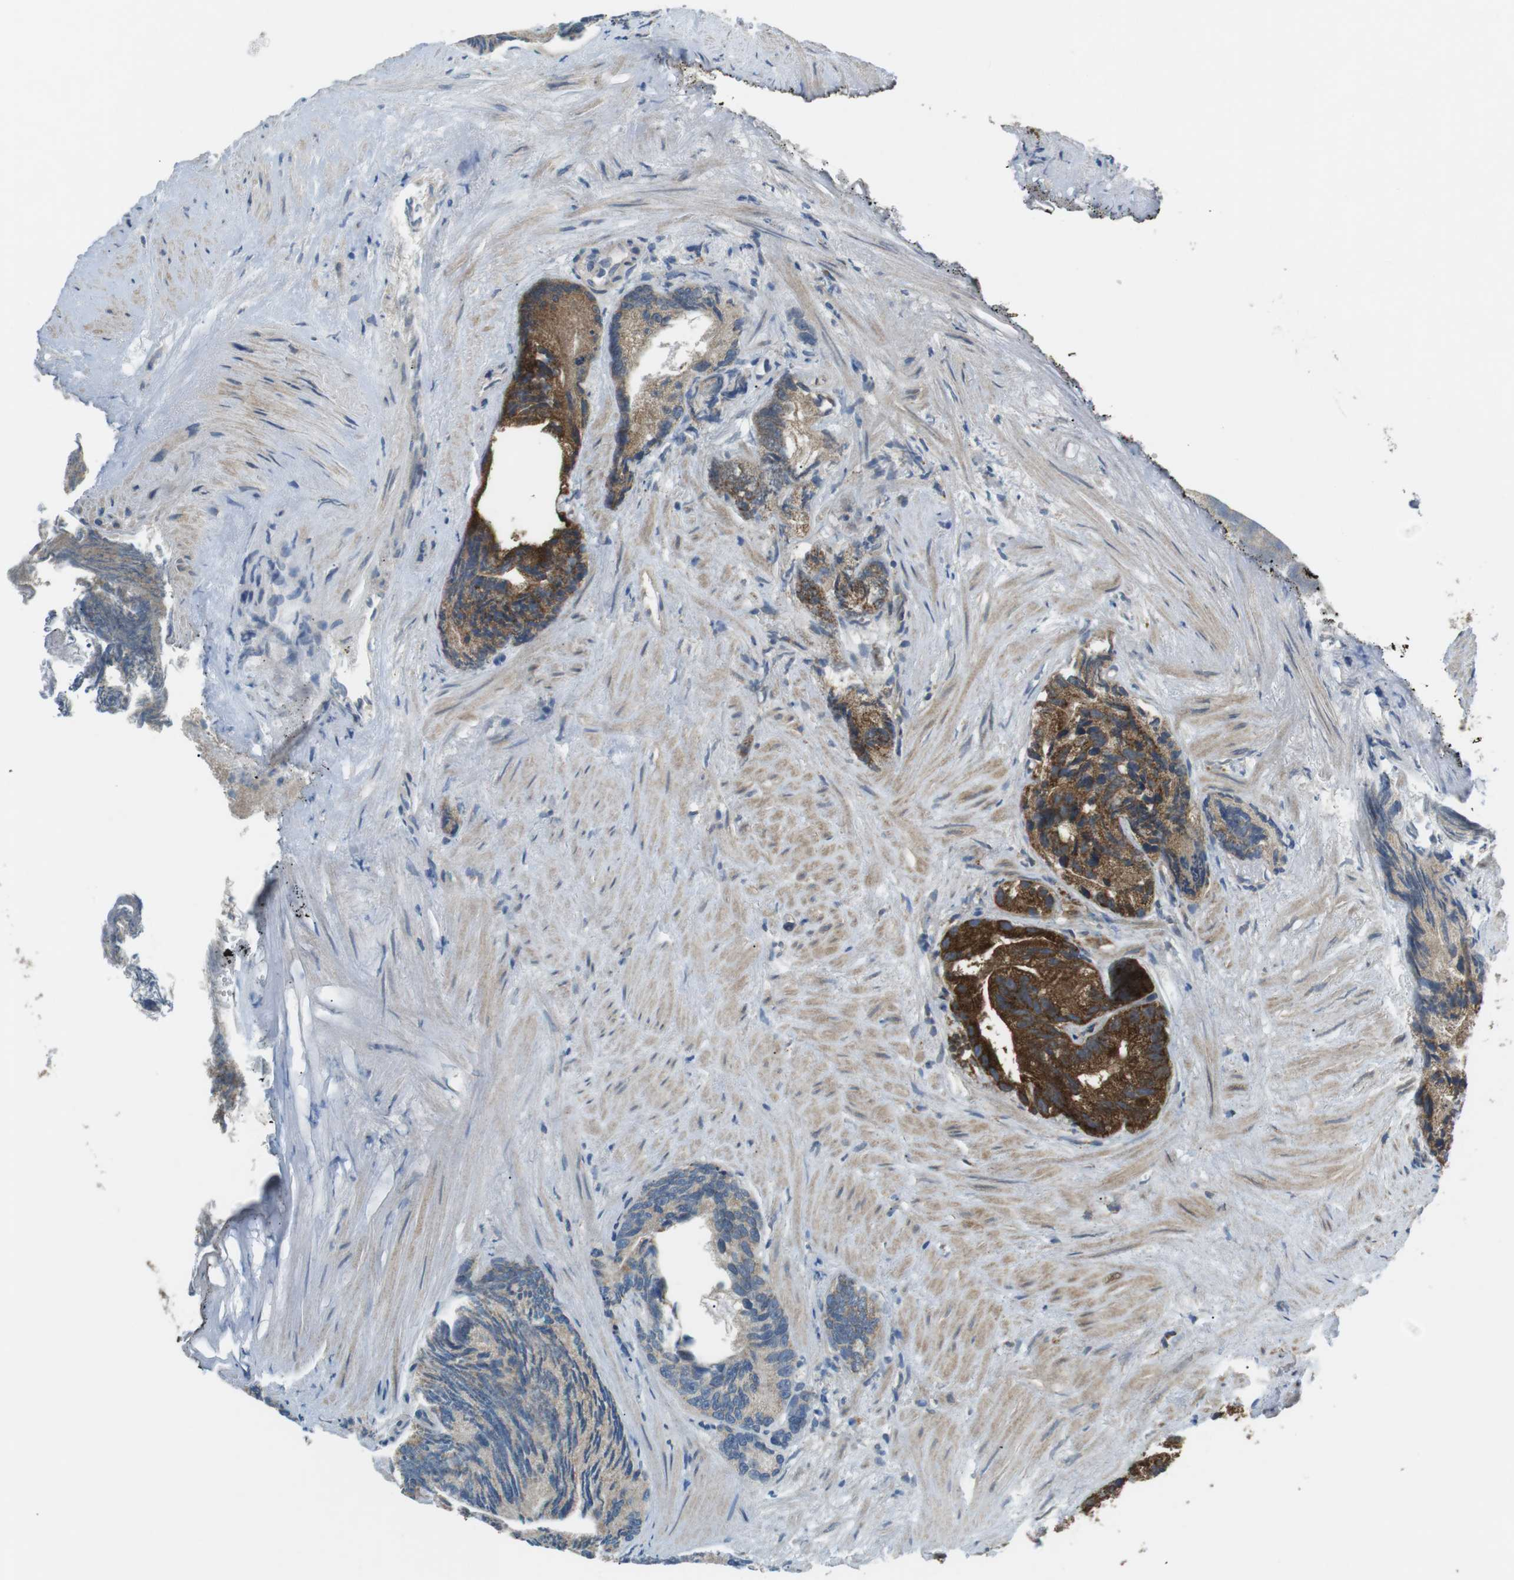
{"staining": {"intensity": "strong", "quantity": "25%-75%", "location": "cytoplasmic/membranous"}, "tissue": "prostate cancer", "cell_type": "Tumor cells", "image_type": "cancer", "snomed": [{"axis": "morphology", "description": "Adenocarcinoma, Low grade"}, {"axis": "topography", "description": "Prostate"}], "caption": "Immunohistochemistry (IHC) micrograph of human prostate low-grade adenocarcinoma stained for a protein (brown), which demonstrates high levels of strong cytoplasmic/membranous staining in about 25%-75% of tumor cells.", "gene": "BACE1", "patient": {"sex": "male", "age": 89}}